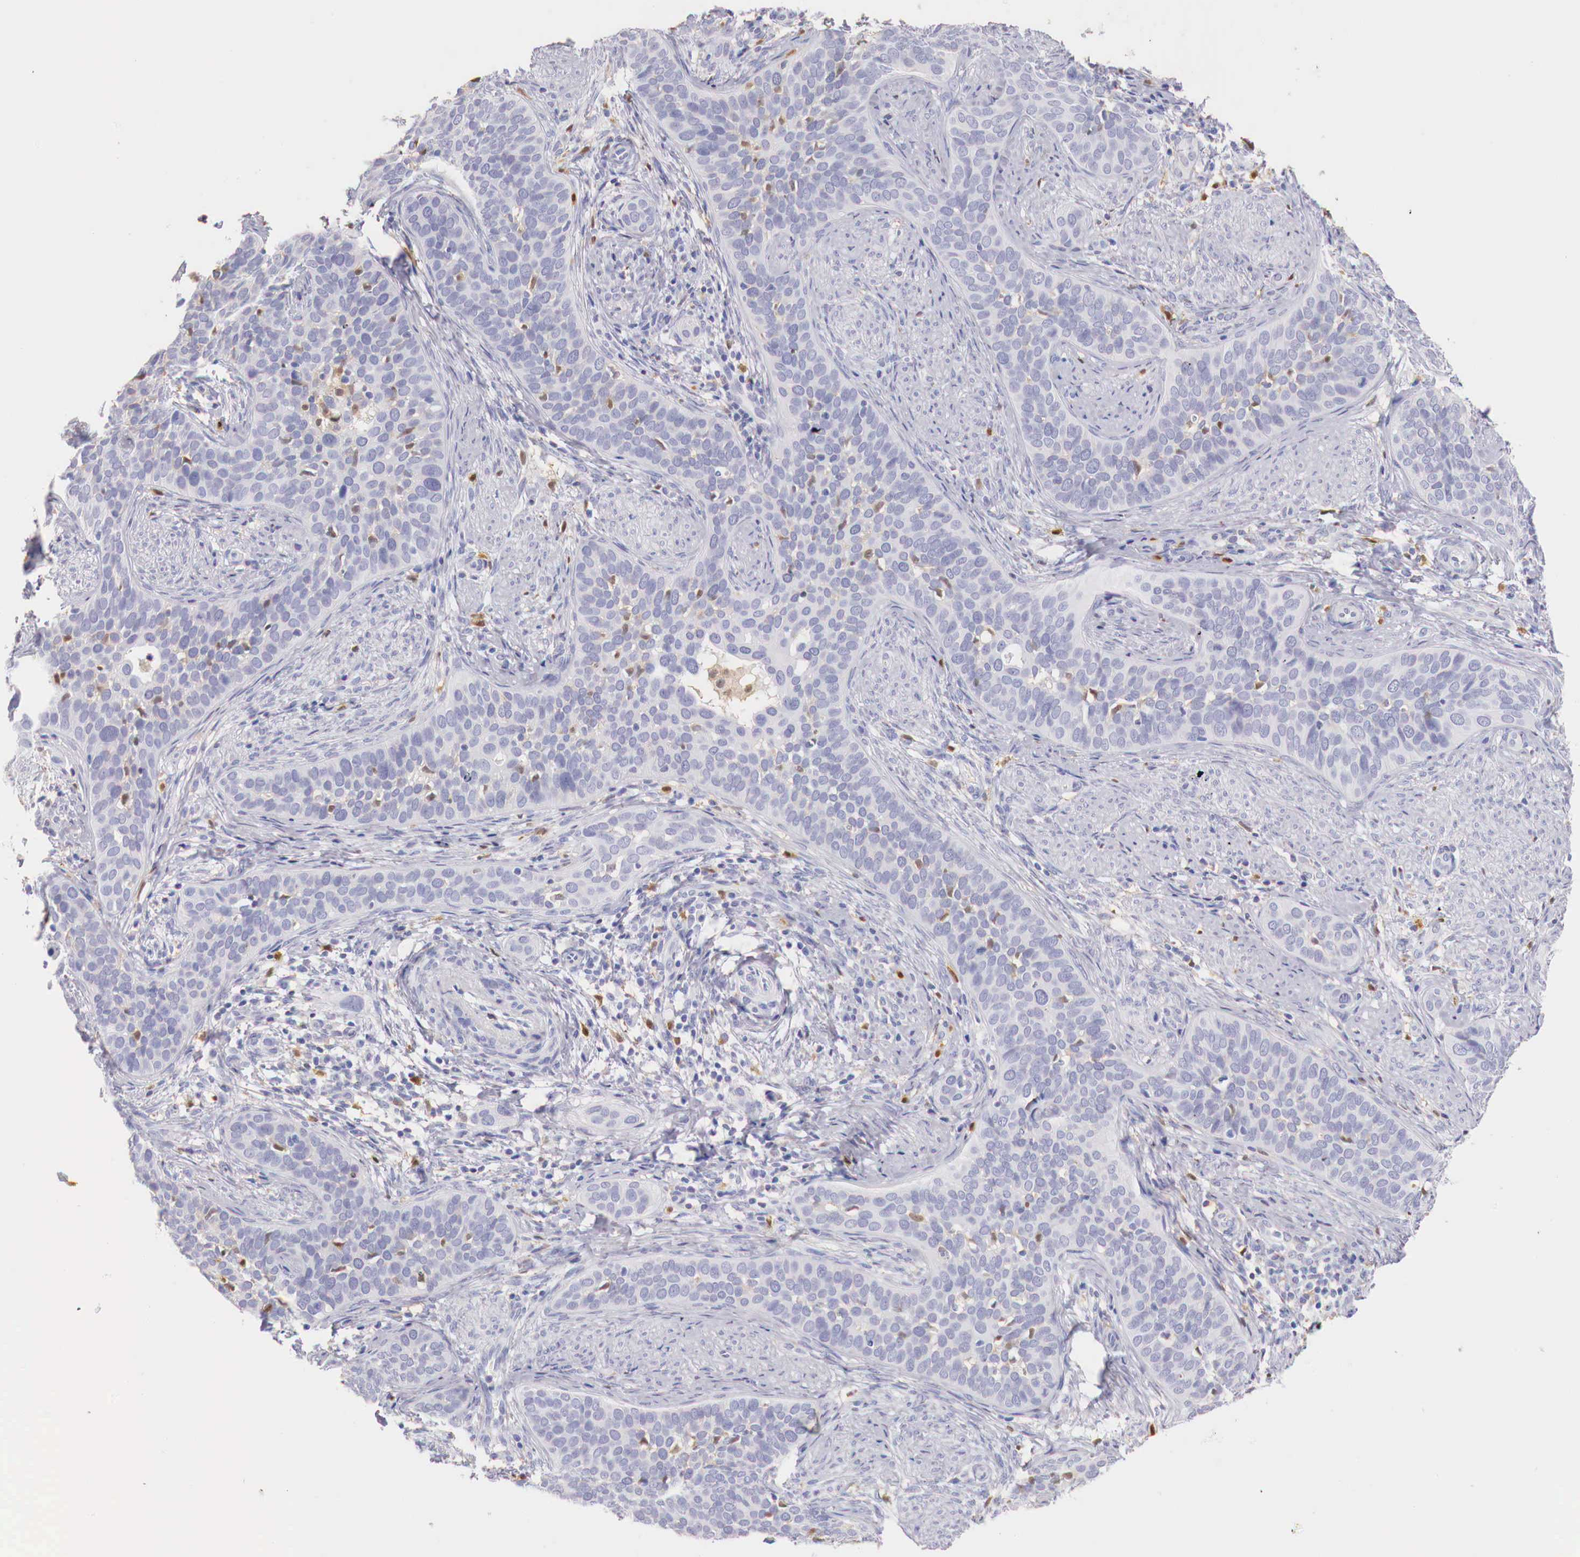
{"staining": {"intensity": "negative", "quantity": "none", "location": "none"}, "tissue": "cervical cancer", "cell_type": "Tumor cells", "image_type": "cancer", "snomed": [{"axis": "morphology", "description": "Squamous cell carcinoma, NOS"}, {"axis": "topography", "description": "Cervix"}], "caption": "DAB (3,3'-diaminobenzidine) immunohistochemical staining of human cervical squamous cell carcinoma reveals no significant positivity in tumor cells.", "gene": "RENBP", "patient": {"sex": "female", "age": 31}}